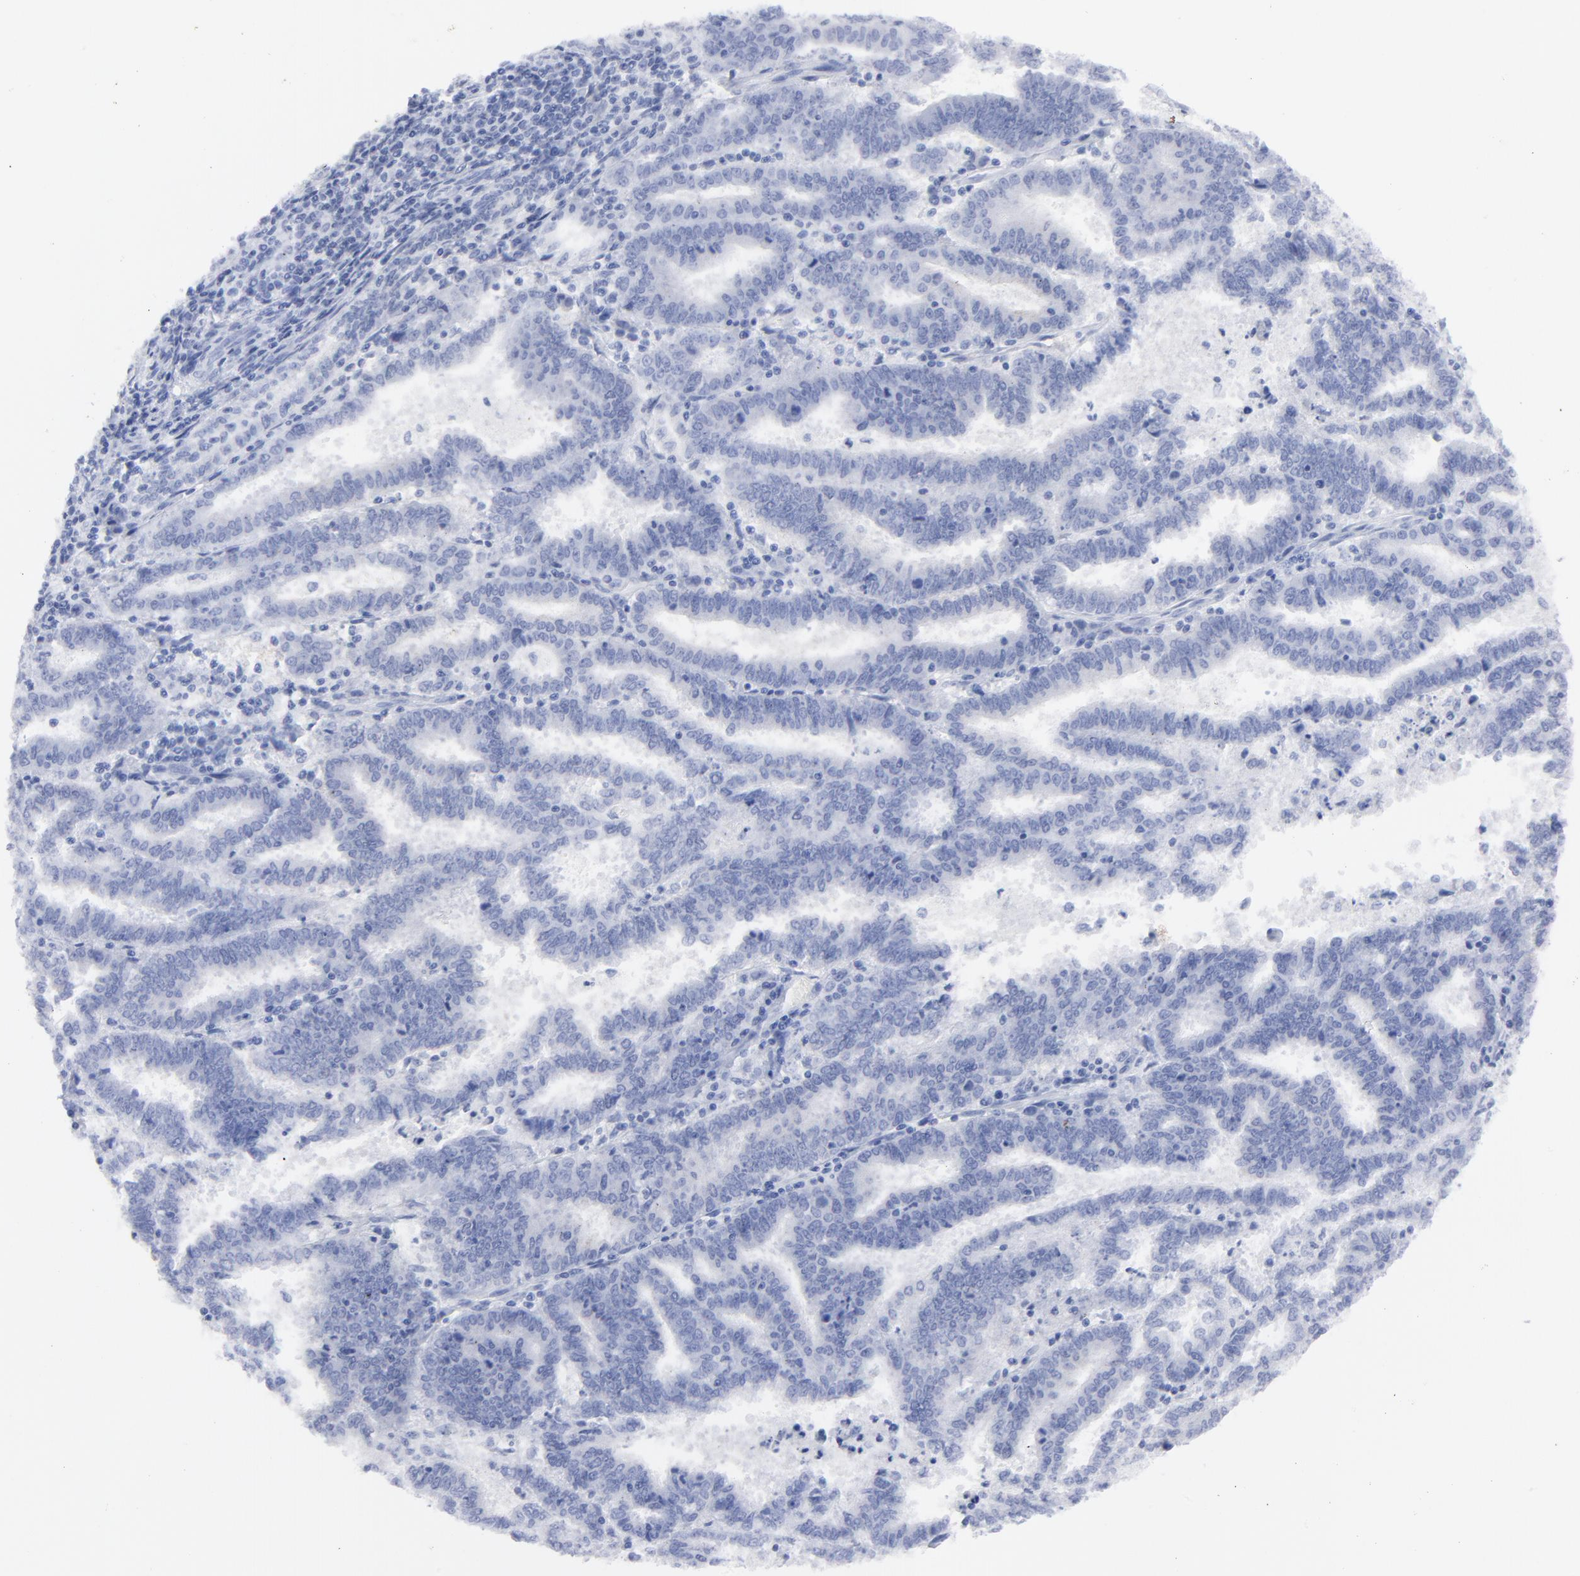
{"staining": {"intensity": "negative", "quantity": "none", "location": "none"}, "tissue": "endometrial cancer", "cell_type": "Tumor cells", "image_type": "cancer", "snomed": [{"axis": "morphology", "description": "Adenocarcinoma, NOS"}, {"axis": "topography", "description": "Uterus"}], "caption": "There is no significant positivity in tumor cells of endometrial adenocarcinoma.", "gene": "CNTN3", "patient": {"sex": "female", "age": 83}}